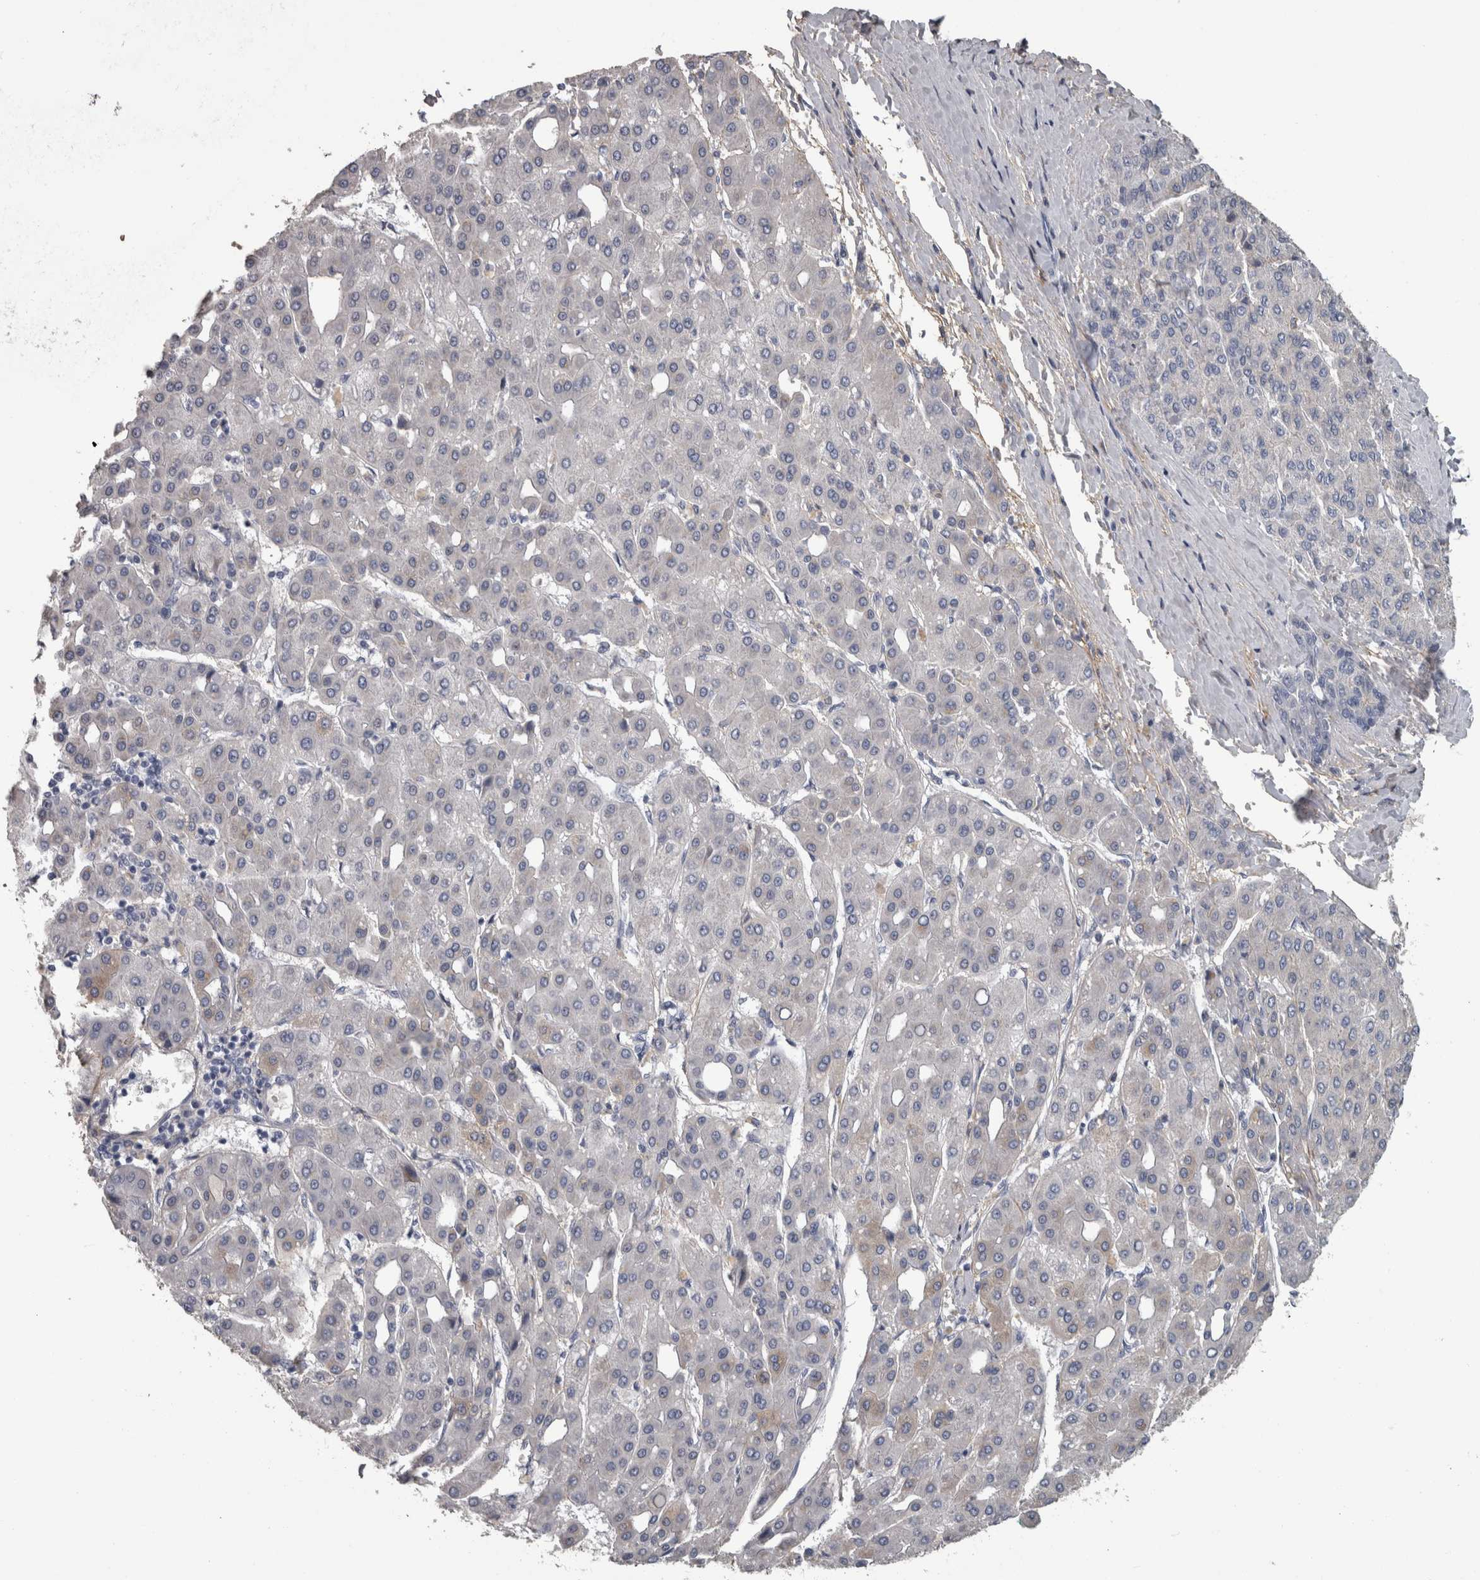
{"staining": {"intensity": "negative", "quantity": "none", "location": "none"}, "tissue": "liver cancer", "cell_type": "Tumor cells", "image_type": "cancer", "snomed": [{"axis": "morphology", "description": "Carcinoma, Hepatocellular, NOS"}, {"axis": "topography", "description": "Liver"}], "caption": "High power microscopy histopathology image of an immunohistochemistry image of liver cancer (hepatocellular carcinoma), revealing no significant expression in tumor cells. (DAB (3,3'-diaminobenzidine) IHC, high magnification).", "gene": "EFEMP2", "patient": {"sex": "male", "age": 65}}